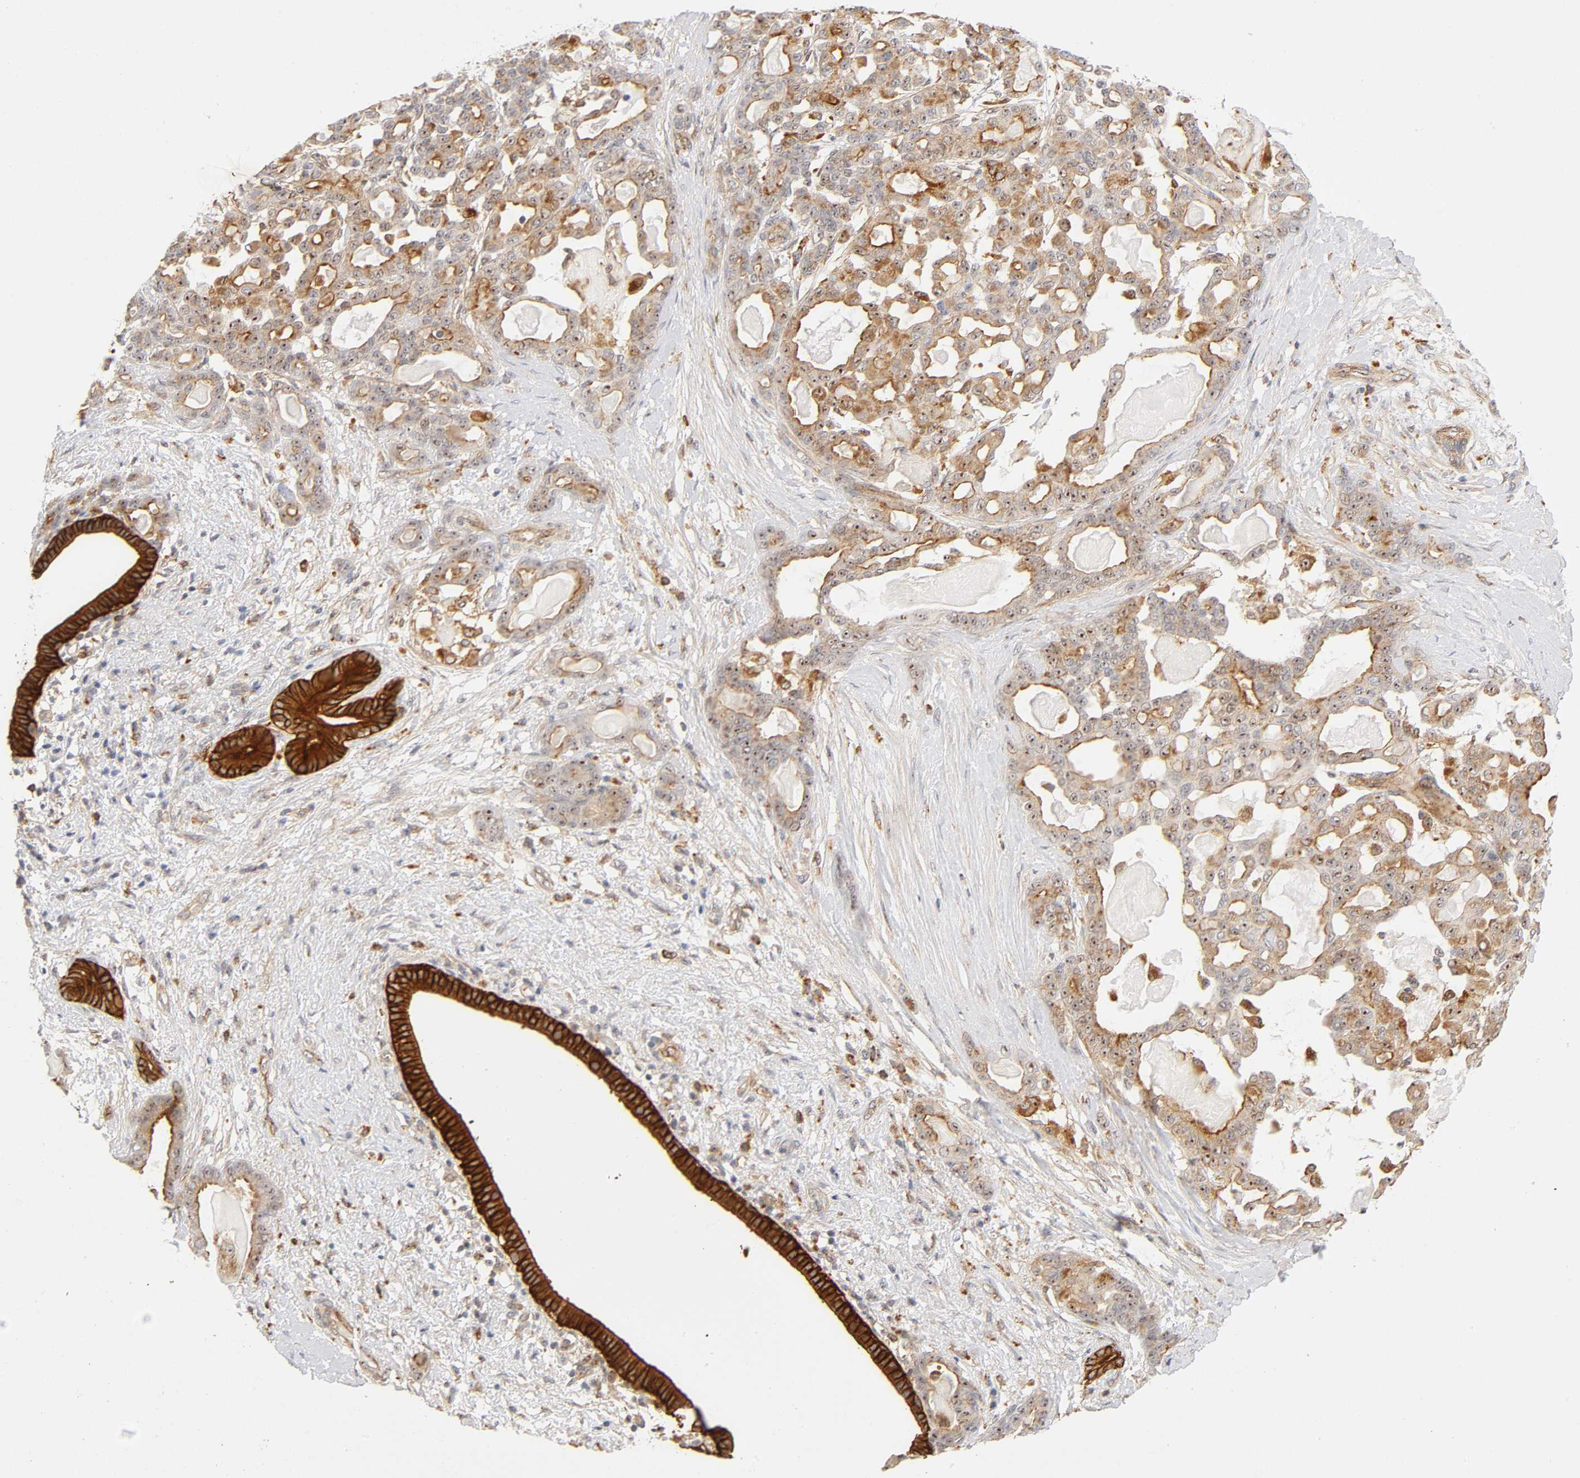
{"staining": {"intensity": "strong", "quantity": ">75%", "location": "cytoplasmic/membranous,nuclear"}, "tissue": "pancreatic cancer", "cell_type": "Tumor cells", "image_type": "cancer", "snomed": [{"axis": "morphology", "description": "Adenocarcinoma, NOS"}, {"axis": "topography", "description": "Pancreas"}], "caption": "Immunohistochemistry (IHC) micrograph of human pancreatic adenocarcinoma stained for a protein (brown), which demonstrates high levels of strong cytoplasmic/membranous and nuclear positivity in about >75% of tumor cells.", "gene": "PLD1", "patient": {"sex": "male", "age": 63}}